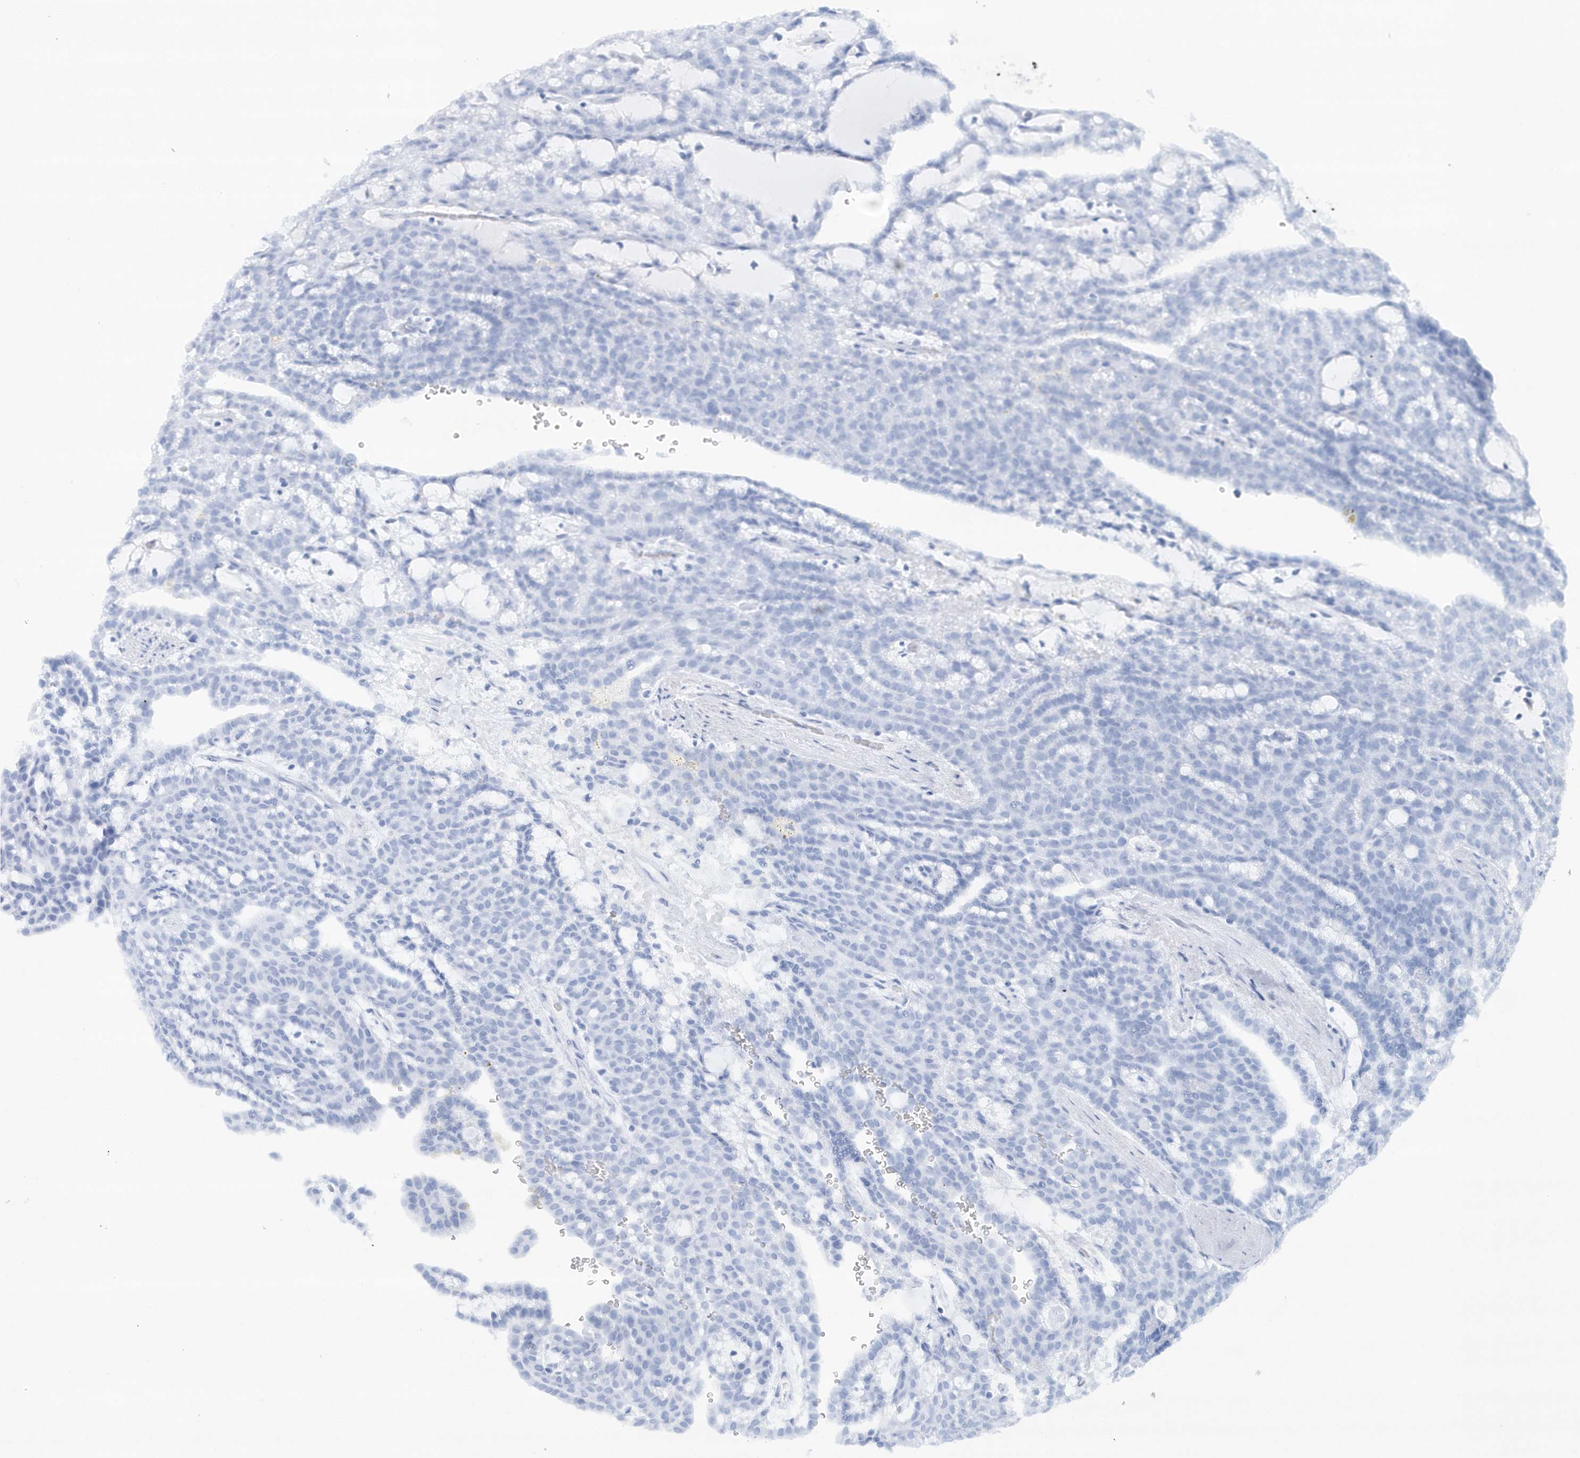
{"staining": {"intensity": "negative", "quantity": "none", "location": "none"}, "tissue": "renal cancer", "cell_type": "Tumor cells", "image_type": "cancer", "snomed": [{"axis": "morphology", "description": "Adenocarcinoma, NOS"}, {"axis": "topography", "description": "Kidney"}], "caption": "Tumor cells are negative for brown protein staining in adenocarcinoma (renal).", "gene": "RAI14", "patient": {"sex": "male", "age": 63}}